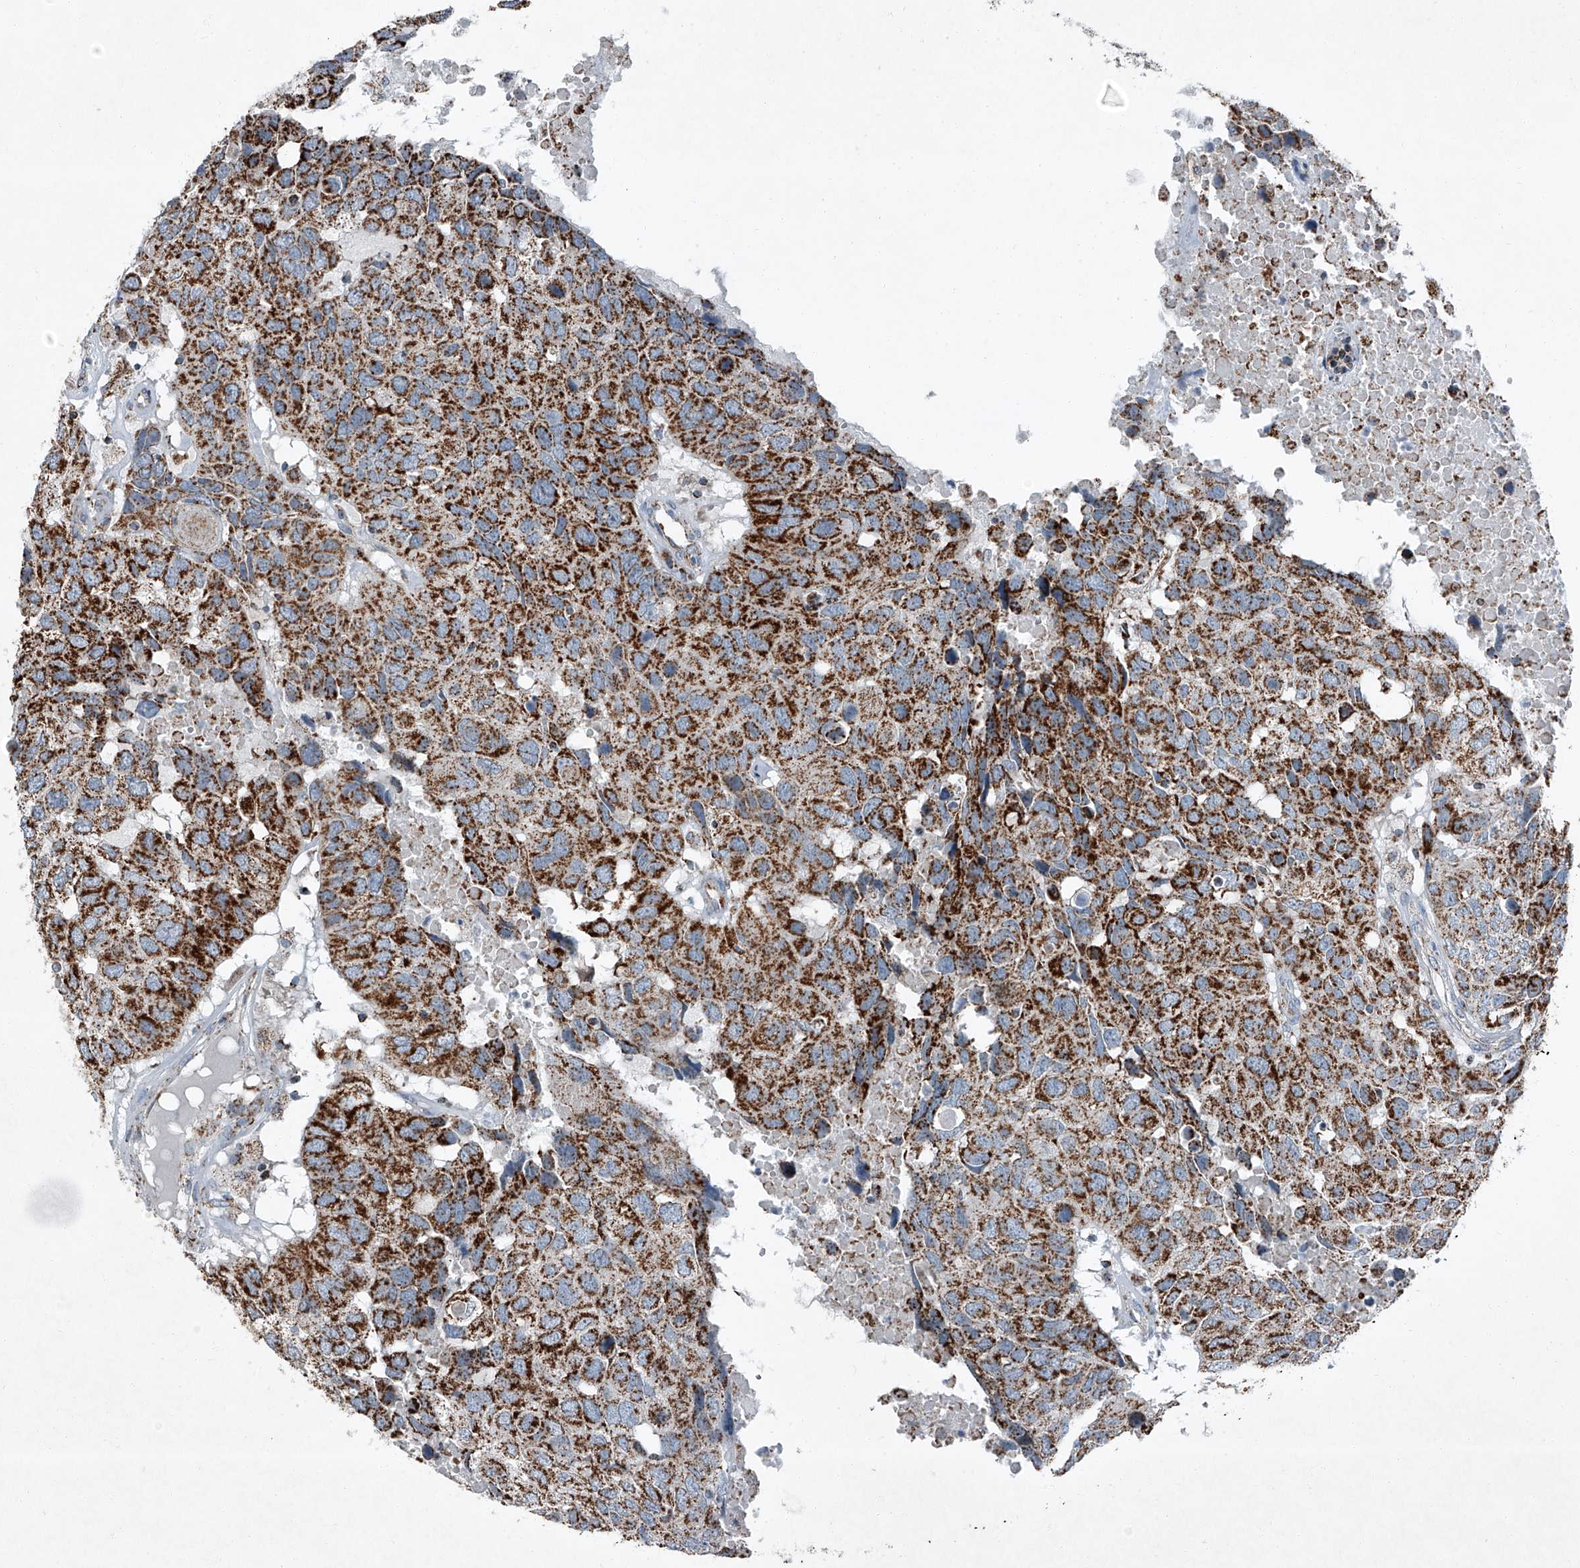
{"staining": {"intensity": "strong", "quantity": ">75%", "location": "cytoplasmic/membranous"}, "tissue": "head and neck cancer", "cell_type": "Tumor cells", "image_type": "cancer", "snomed": [{"axis": "morphology", "description": "Squamous cell carcinoma, NOS"}, {"axis": "topography", "description": "Head-Neck"}], "caption": "DAB (3,3'-diaminobenzidine) immunohistochemical staining of head and neck cancer (squamous cell carcinoma) reveals strong cytoplasmic/membranous protein expression in about >75% of tumor cells.", "gene": "CHRNA7", "patient": {"sex": "male", "age": 66}}